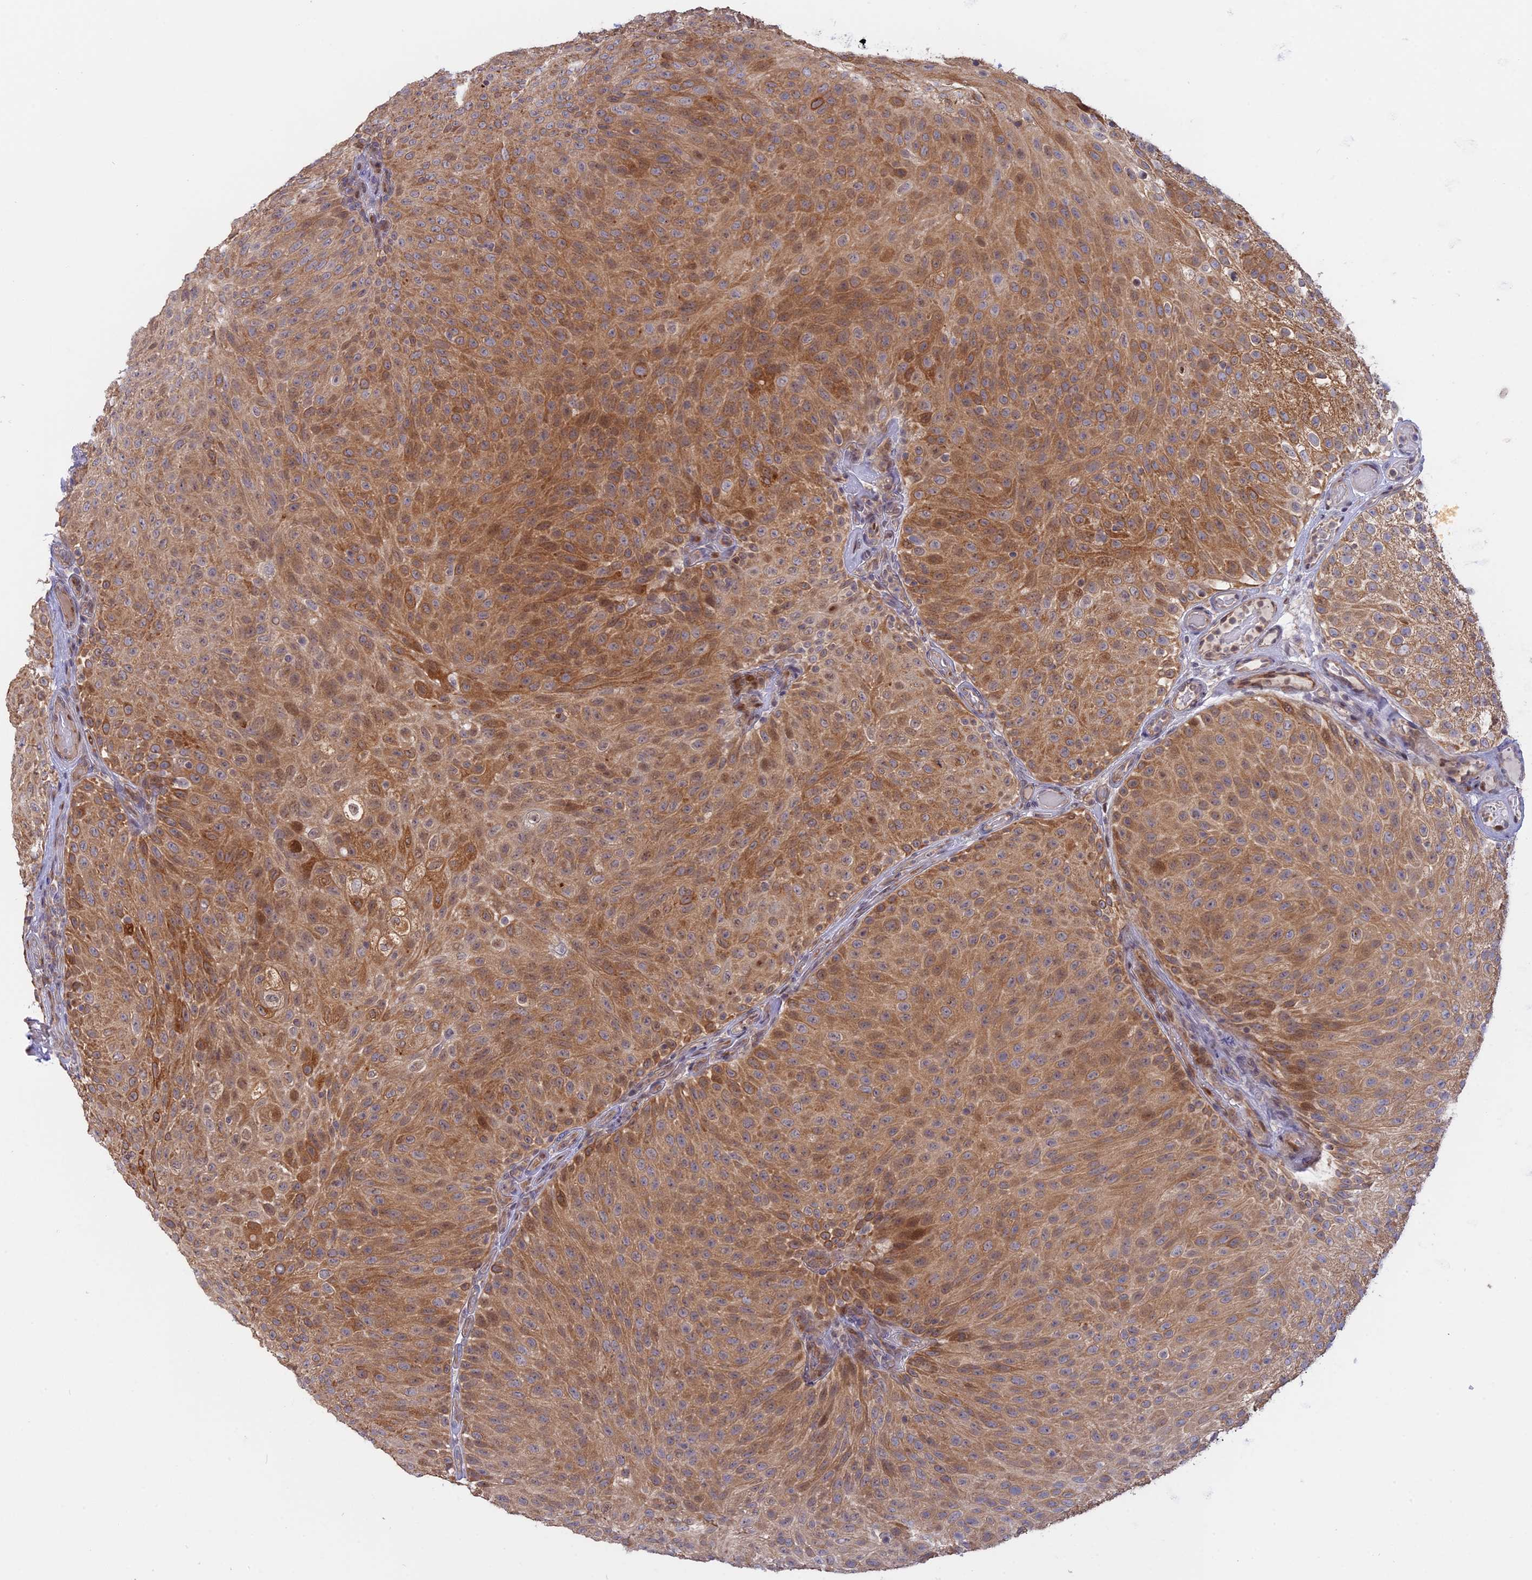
{"staining": {"intensity": "moderate", "quantity": ">75%", "location": "cytoplasmic/membranous,nuclear"}, "tissue": "urothelial cancer", "cell_type": "Tumor cells", "image_type": "cancer", "snomed": [{"axis": "morphology", "description": "Urothelial carcinoma, Low grade"}, {"axis": "topography", "description": "Urinary bladder"}], "caption": "Immunohistochemical staining of urothelial cancer shows moderate cytoplasmic/membranous and nuclear protein expression in approximately >75% of tumor cells. (DAB (3,3'-diaminobenzidine) IHC, brown staining for protein, blue staining for nuclei).", "gene": "GSKIP", "patient": {"sex": "male", "age": 78}}